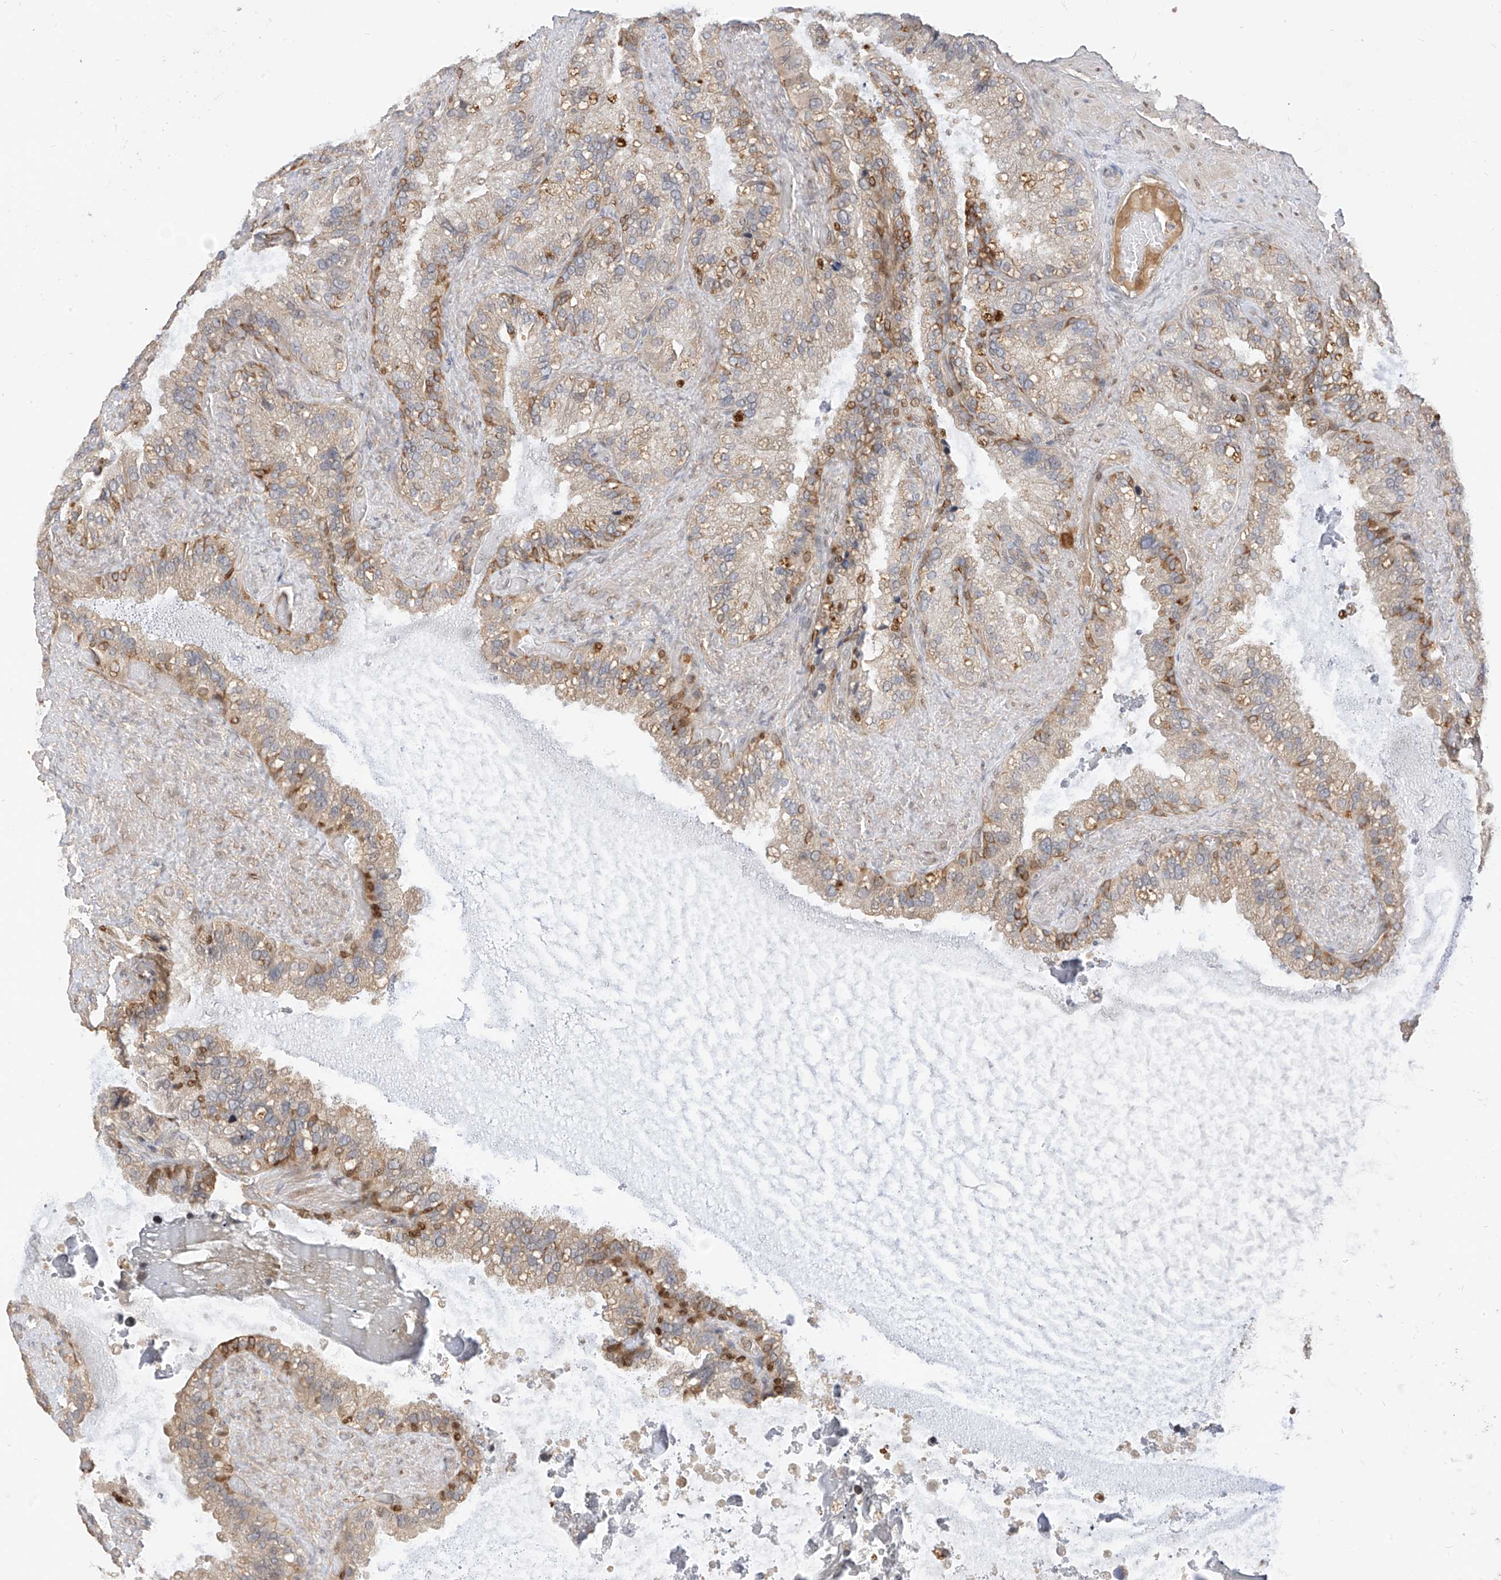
{"staining": {"intensity": "moderate", "quantity": "25%-75%", "location": "cytoplasmic/membranous,nuclear"}, "tissue": "seminal vesicle", "cell_type": "Glandular cells", "image_type": "normal", "snomed": [{"axis": "morphology", "description": "Normal tissue, NOS"}, {"axis": "topography", "description": "Prostate"}, {"axis": "topography", "description": "Seminal veicle"}], "caption": "Immunohistochemistry of normal seminal vesicle shows medium levels of moderate cytoplasmic/membranous,nuclear positivity in about 25%-75% of glandular cells.", "gene": "MRTFA", "patient": {"sex": "male", "age": 68}}